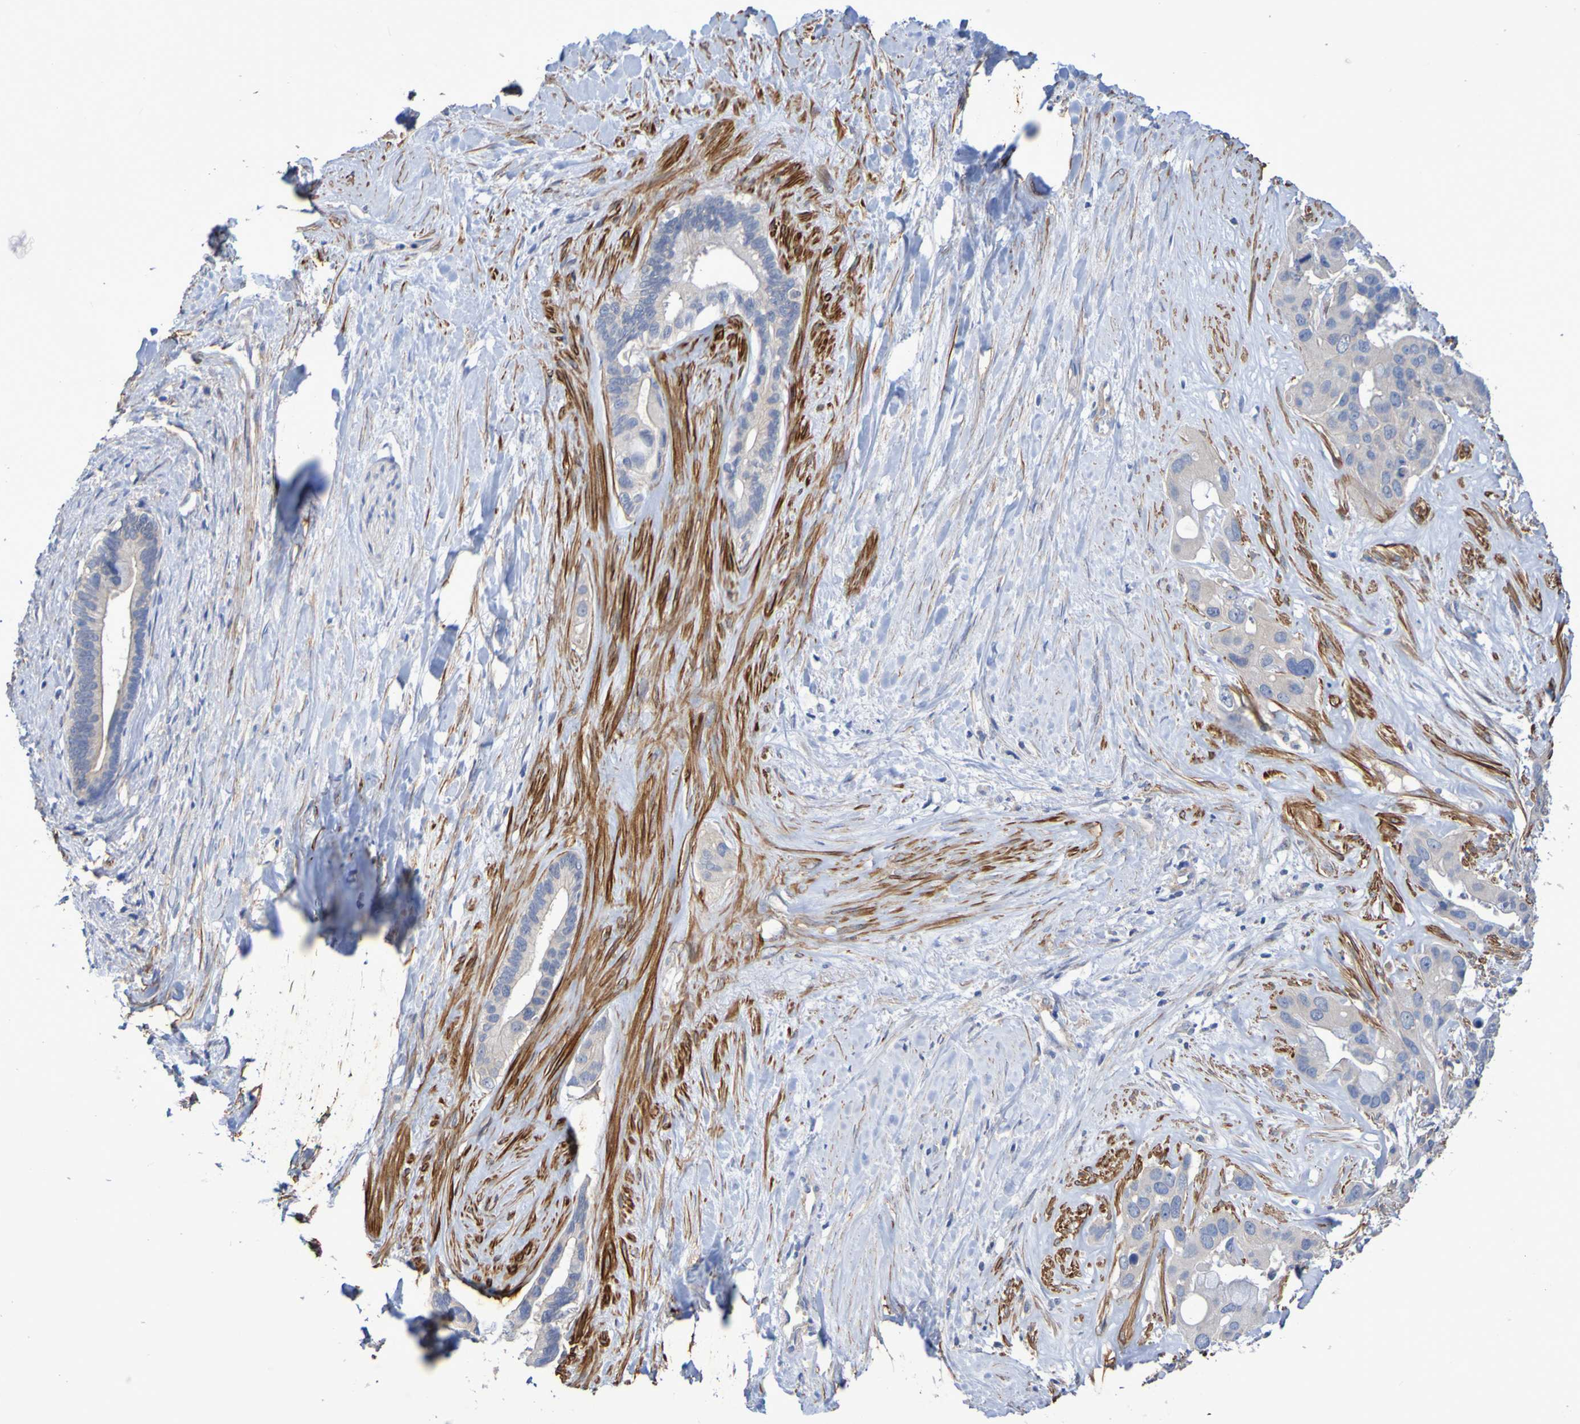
{"staining": {"intensity": "weak", "quantity": ">75%", "location": "cytoplasmic/membranous"}, "tissue": "liver cancer", "cell_type": "Tumor cells", "image_type": "cancer", "snomed": [{"axis": "morphology", "description": "Cholangiocarcinoma"}, {"axis": "topography", "description": "Liver"}], "caption": "Immunohistochemical staining of cholangiocarcinoma (liver) displays weak cytoplasmic/membranous protein expression in about >75% of tumor cells.", "gene": "SRPRB", "patient": {"sex": "female", "age": 65}}